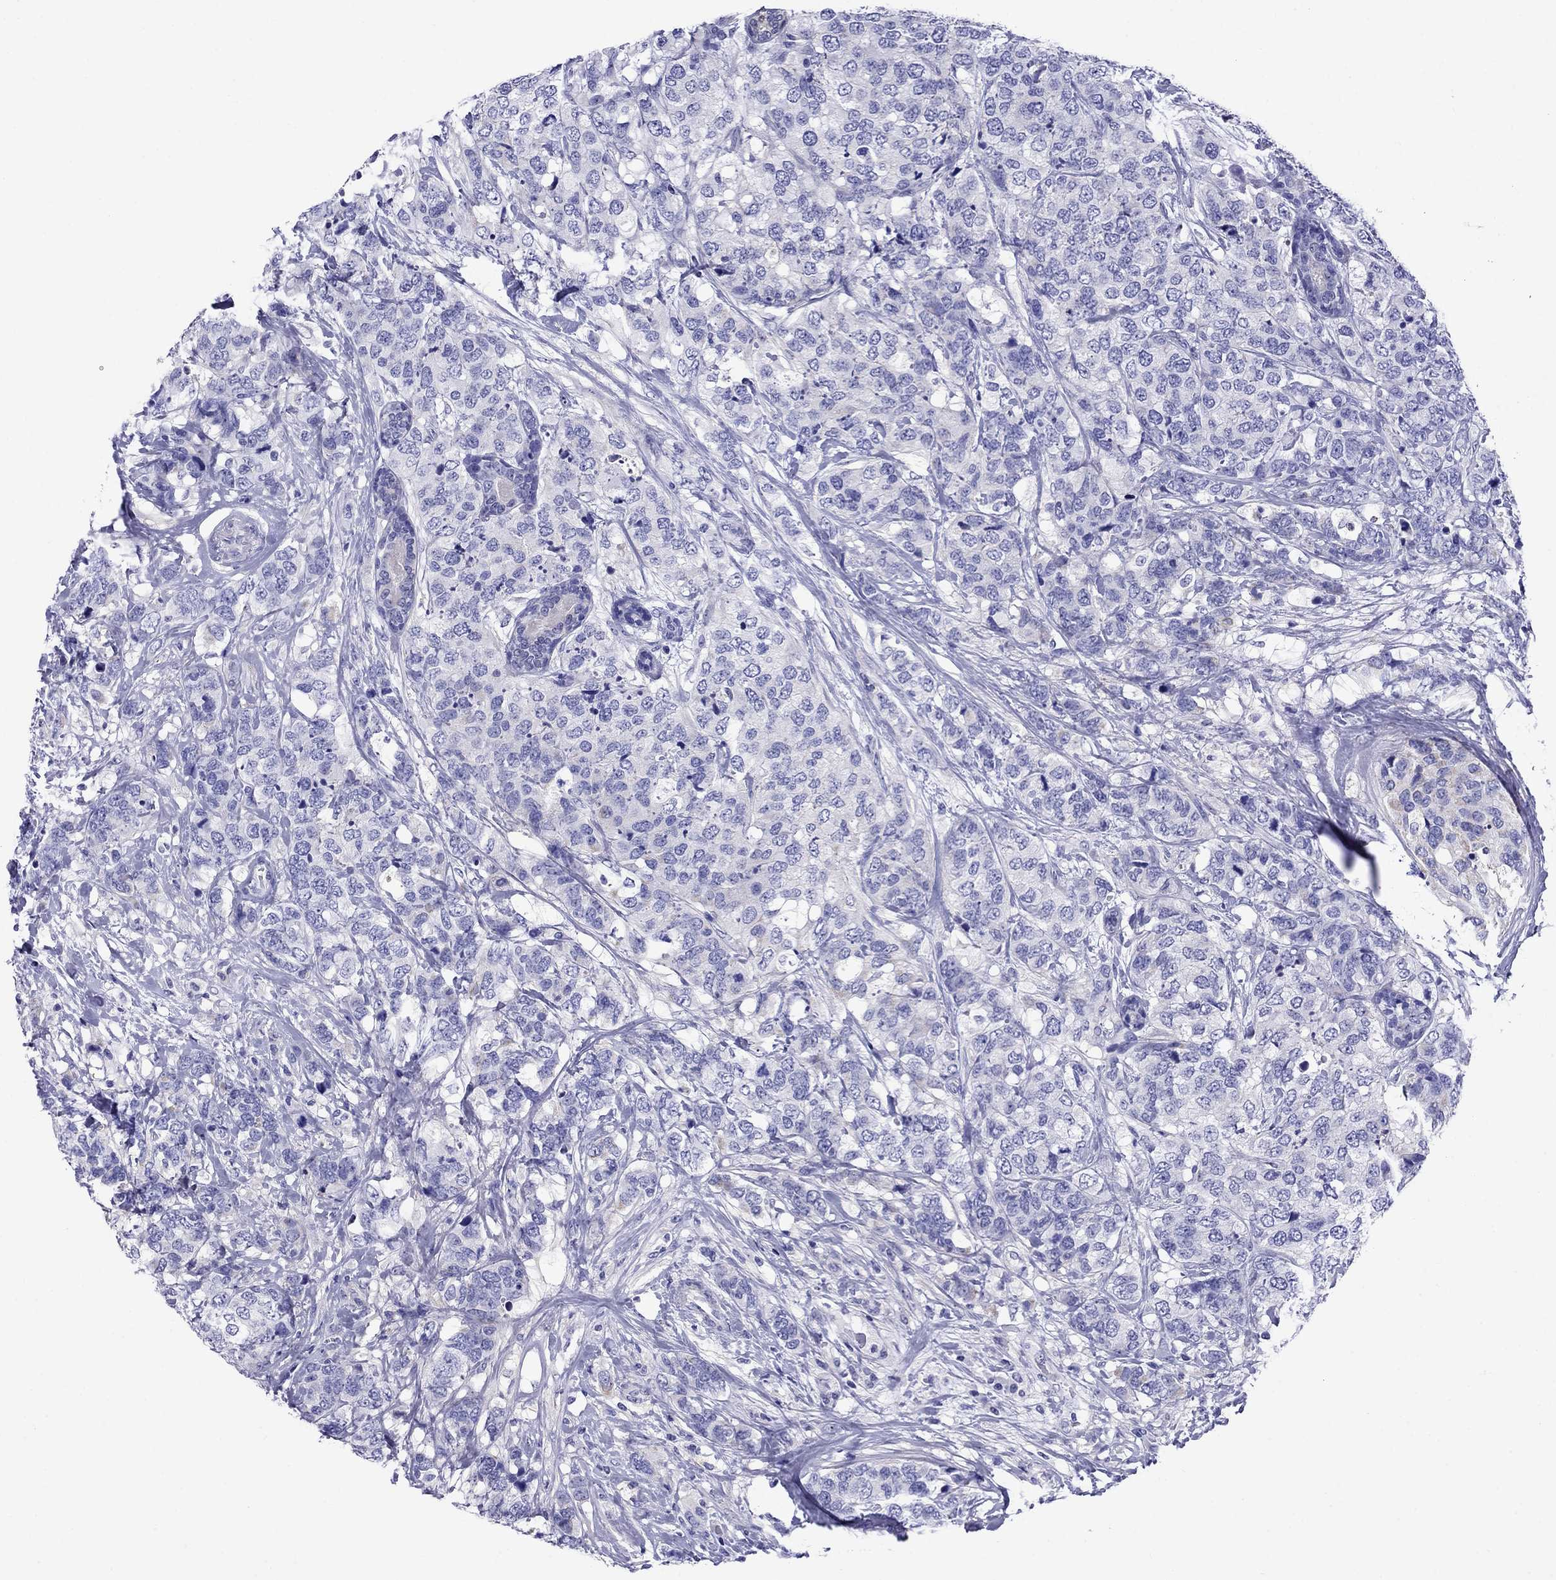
{"staining": {"intensity": "negative", "quantity": "none", "location": "none"}, "tissue": "breast cancer", "cell_type": "Tumor cells", "image_type": "cancer", "snomed": [{"axis": "morphology", "description": "Lobular carcinoma"}, {"axis": "topography", "description": "Breast"}], "caption": "Histopathology image shows no protein expression in tumor cells of lobular carcinoma (breast) tissue.", "gene": "SCG2", "patient": {"sex": "female", "age": 59}}